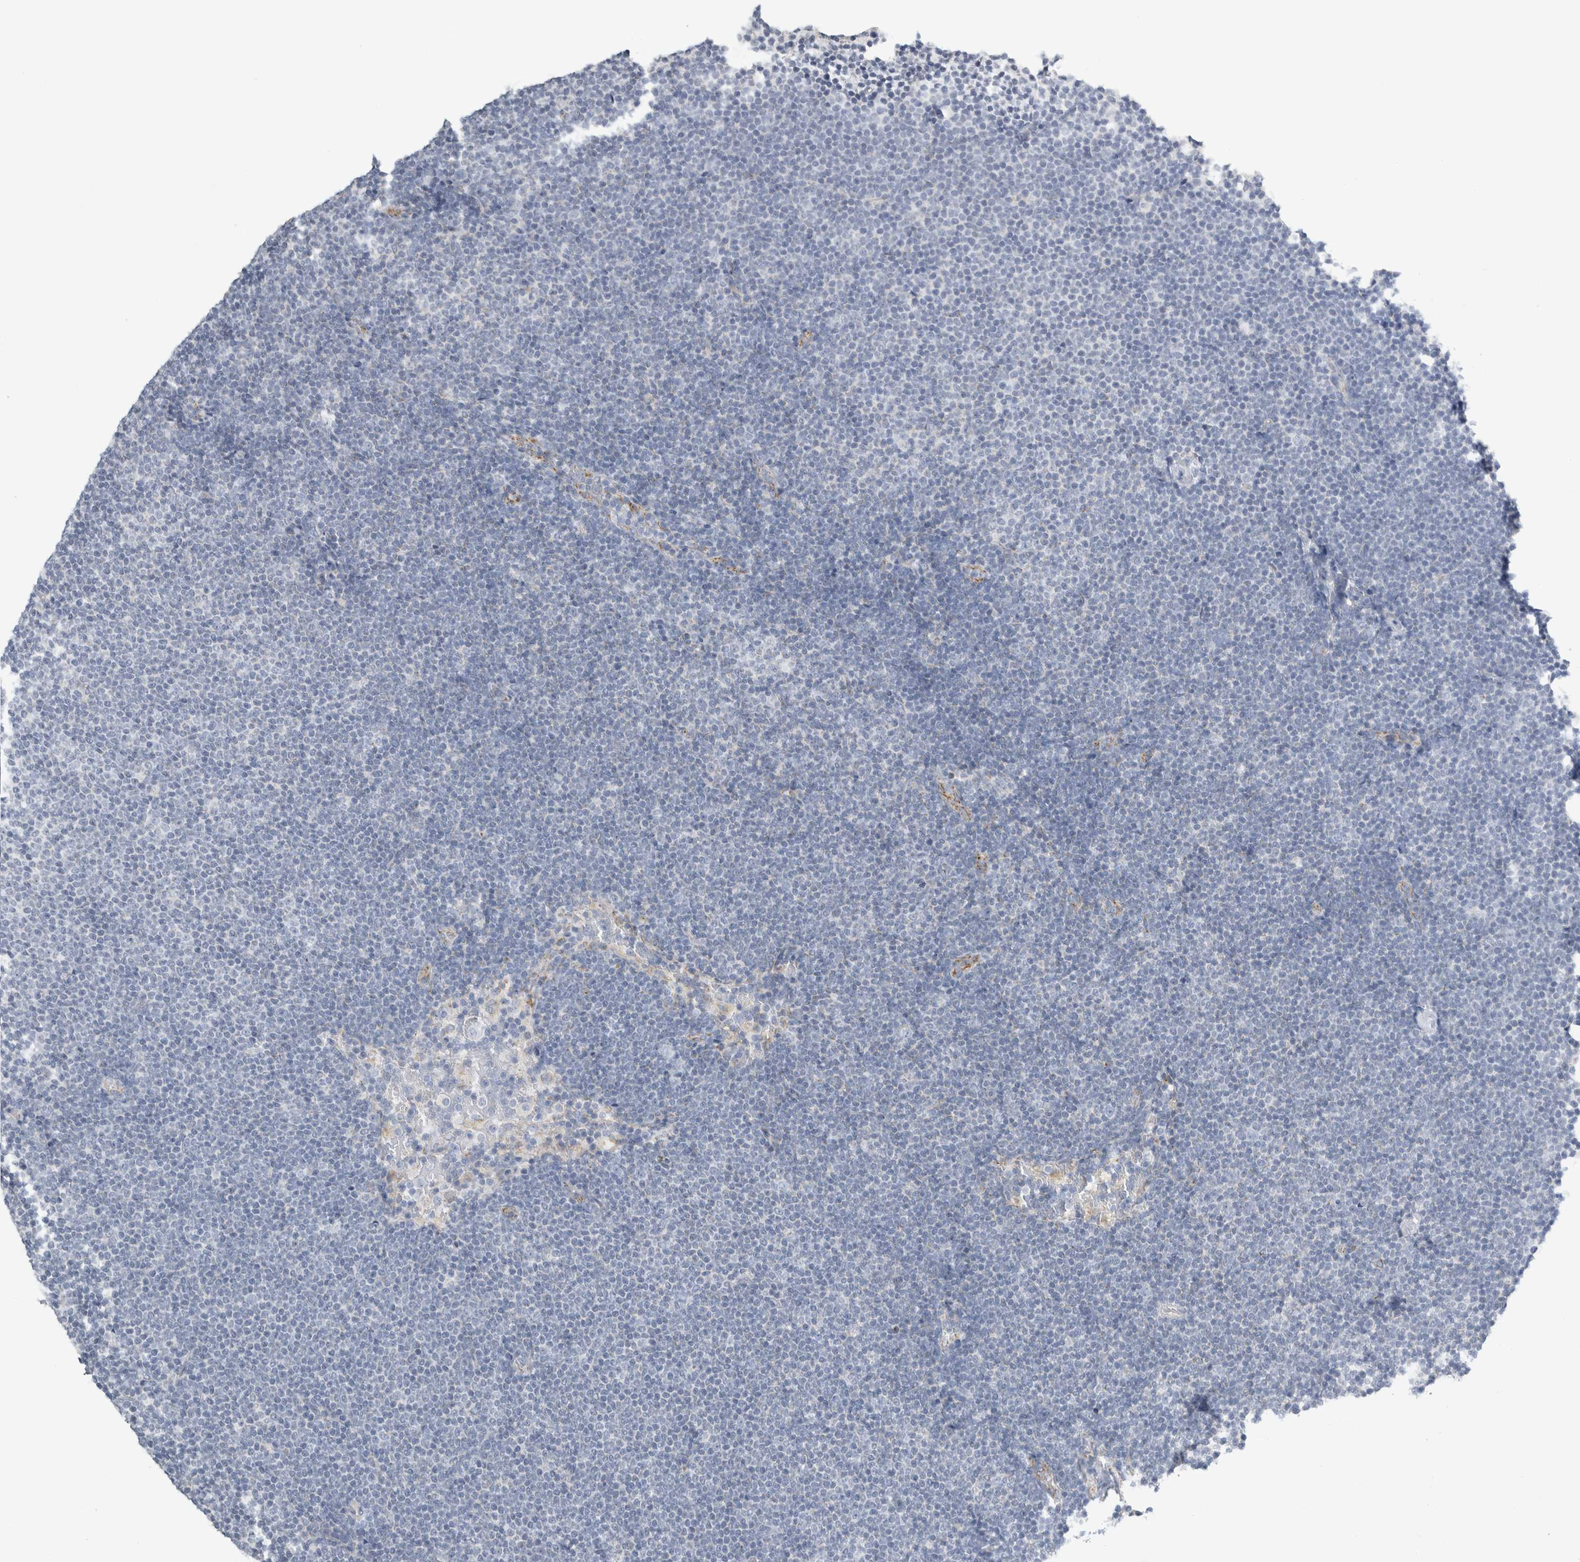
{"staining": {"intensity": "negative", "quantity": "none", "location": "none"}, "tissue": "lymphoma", "cell_type": "Tumor cells", "image_type": "cancer", "snomed": [{"axis": "morphology", "description": "Malignant lymphoma, non-Hodgkin's type, Low grade"}, {"axis": "topography", "description": "Lymph node"}], "caption": "A high-resolution photomicrograph shows IHC staining of lymphoma, which shows no significant positivity in tumor cells.", "gene": "FXYD7", "patient": {"sex": "female", "age": 53}}